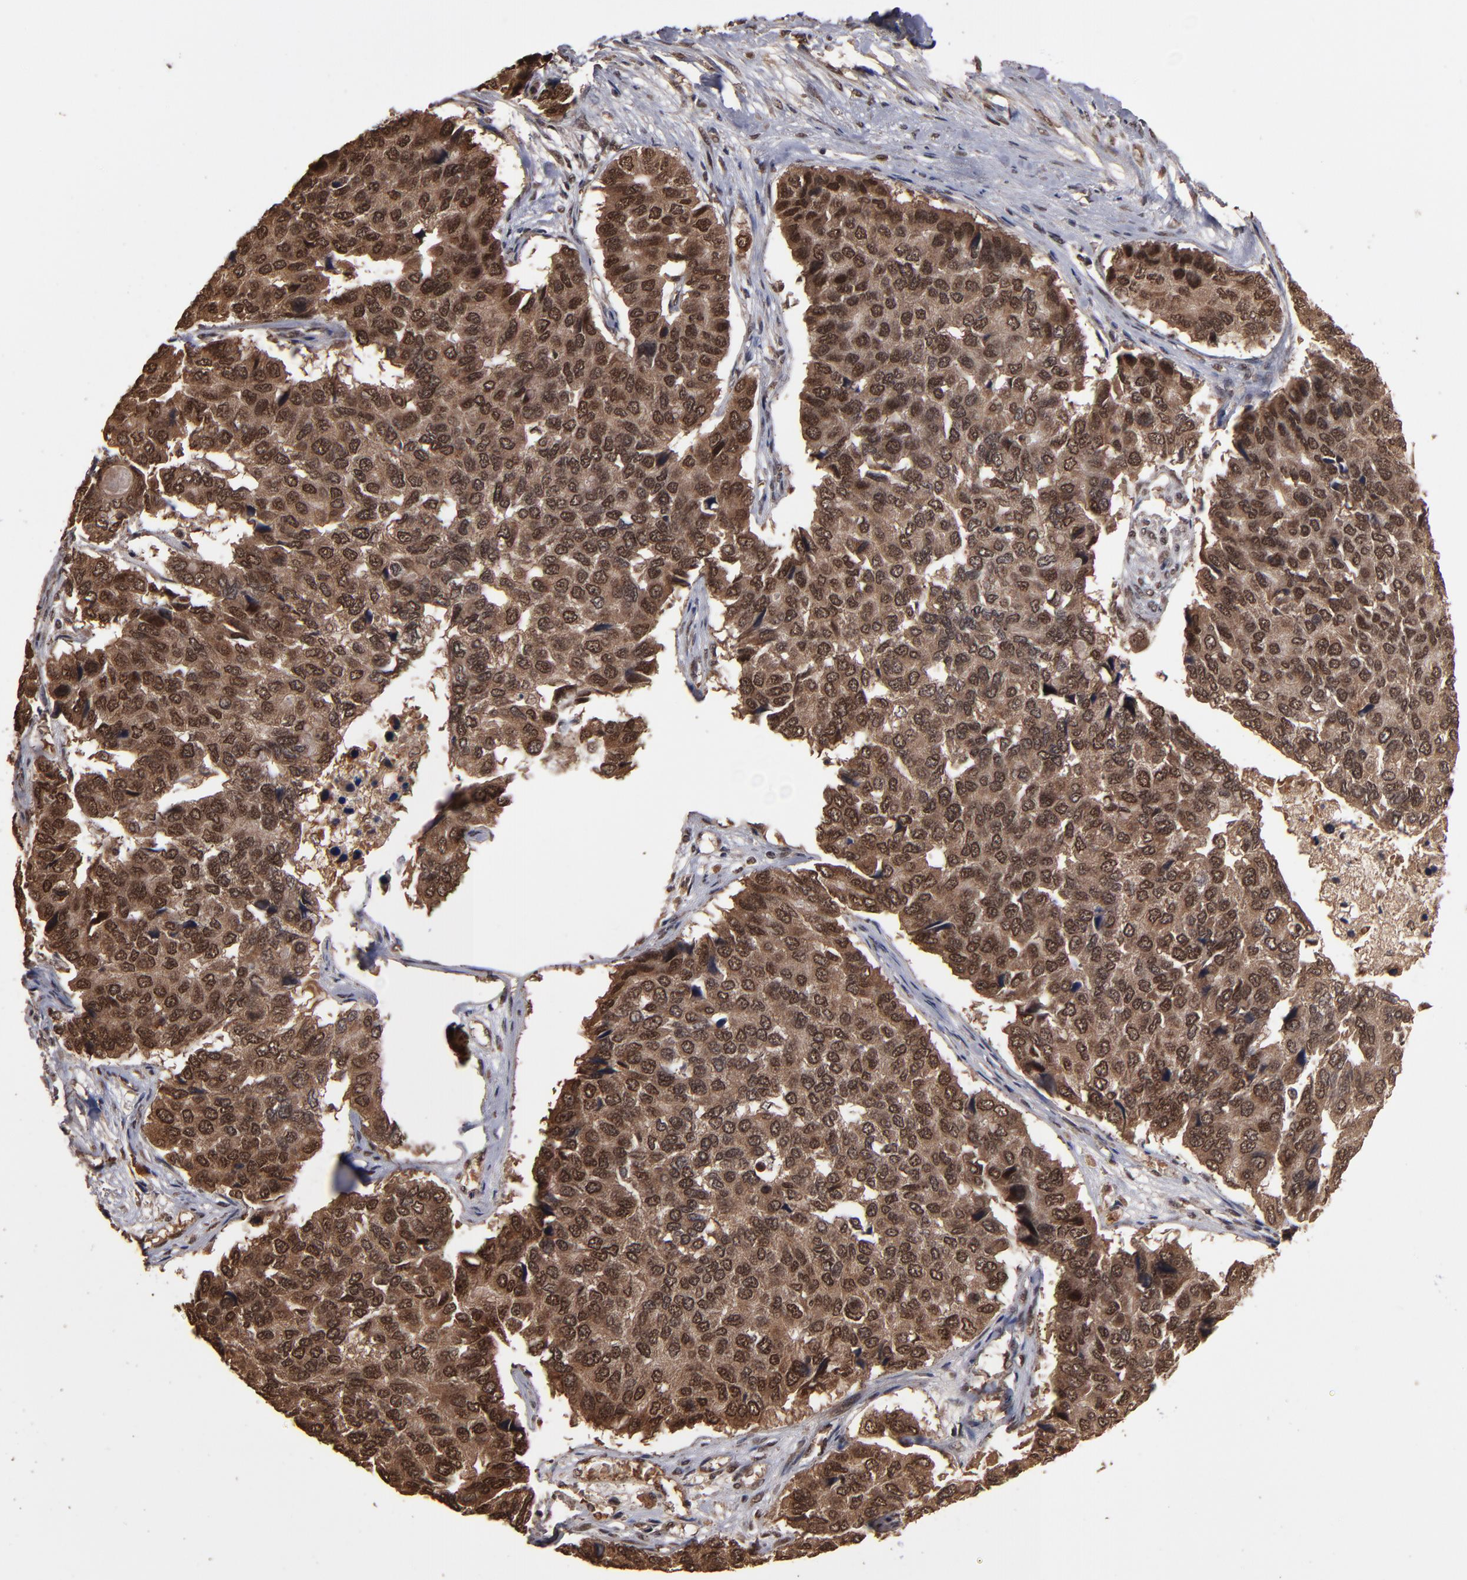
{"staining": {"intensity": "strong", "quantity": ">75%", "location": "cytoplasmic/membranous,nuclear"}, "tissue": "pancreatic cancer", "cell_type": "Tumor cells", "image_type": "cancer", "snomed": [{"axis": "morphology", "description": "Adenocarcinoma, NOS"}, {"axis": "topography", "description": "Pancreas"}], "caption": "Approximately >75% of tumor cells in human pancreatic adenocarcinoma demonstrate strong cytoplasmic/membranous and nuclear protein positivity as visualized by brown immunohistochemical staining.", "gene": "NXF2B", "patient": {"sex": "male", "age": 50}}